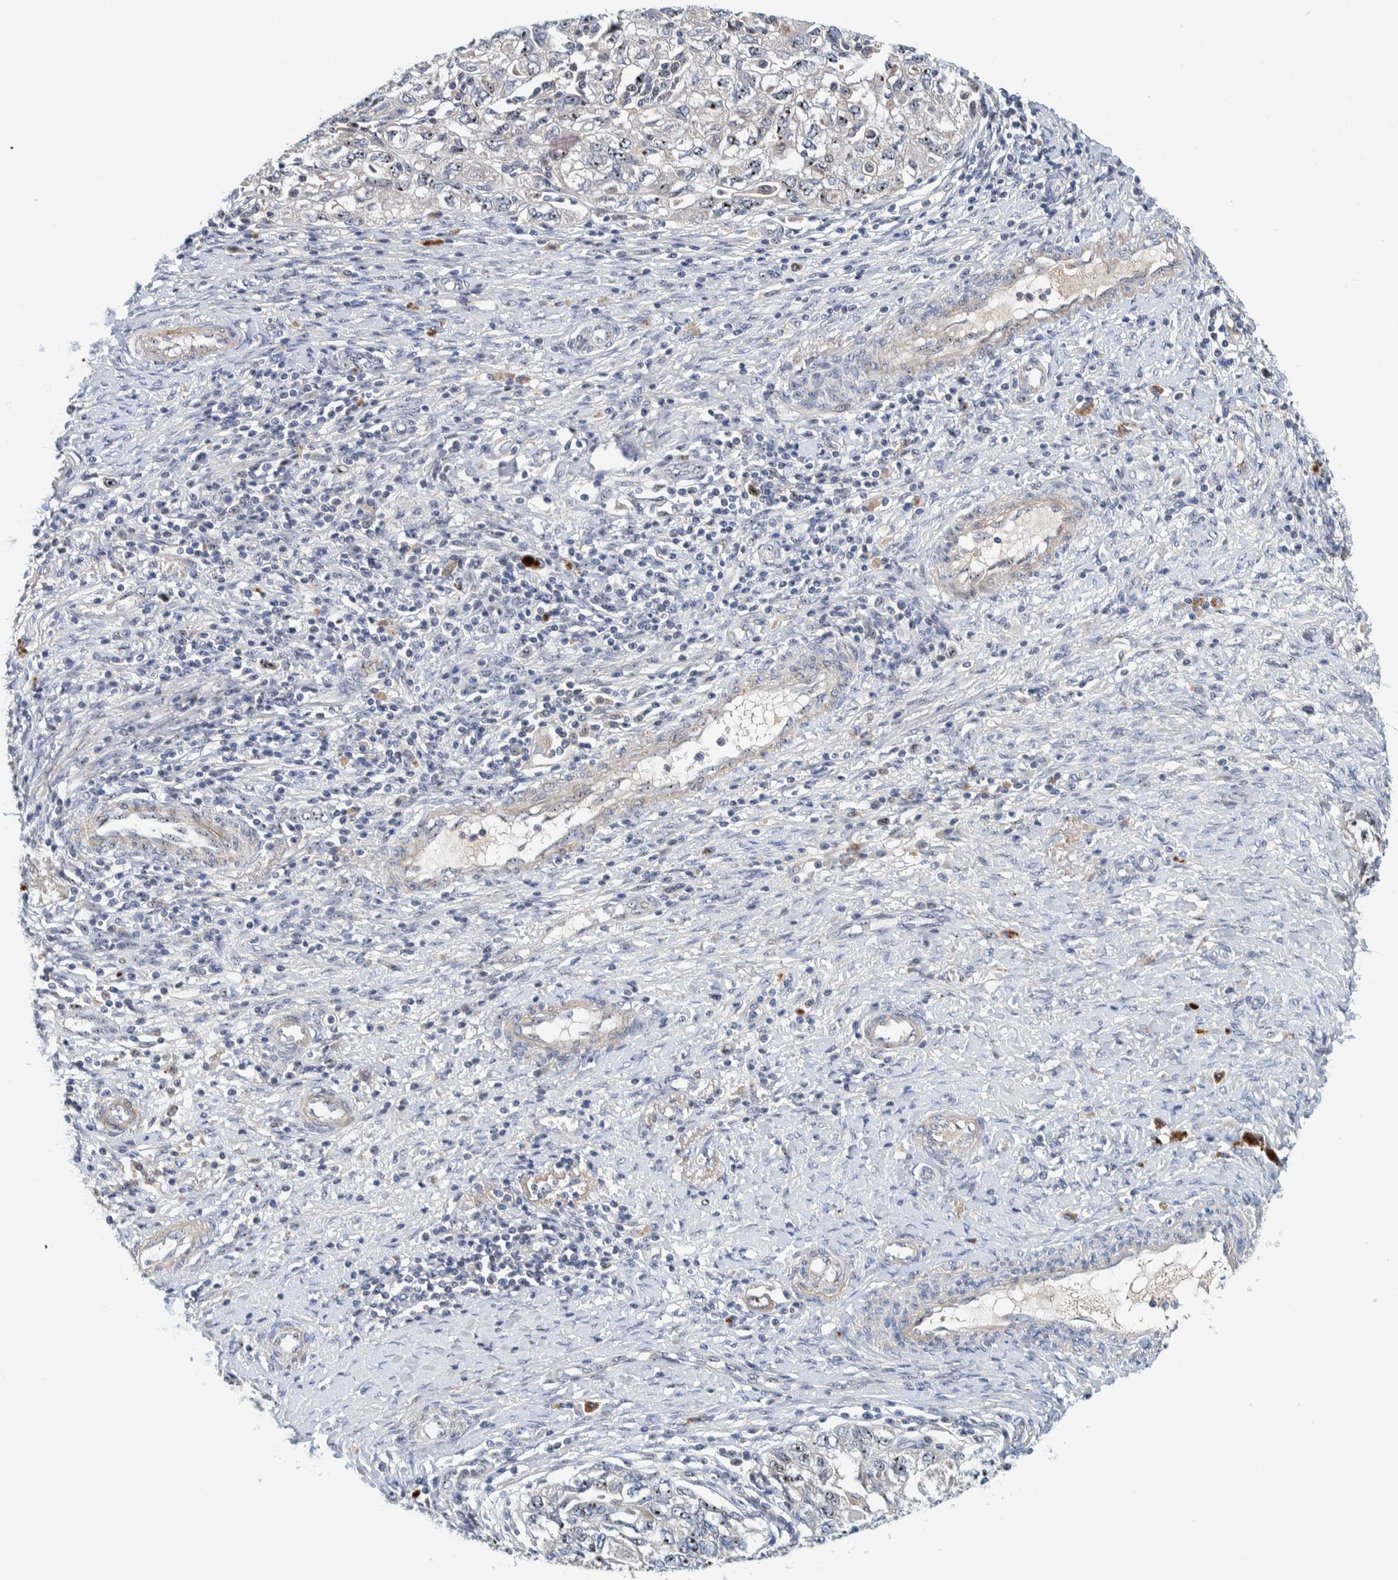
{"staining": {"intensity": "moderate", "quantity": ">75%", "location": "nuclear"}, "tissue": "ovarian cancer", "cell_type": "Tumor cells", "image_type": "cancer", "snomed": [{"axis": "morphology", "description": "Carcinoma, NOS"}, {"axis": "morphology", "description": "Cystadenocarcinoma, serous, NOS"}, {"axis": "topography", "description": "Ovary"}], "caption": "Ovarian cancer stained with a brown dye exhibits moderate nuclear positive positivity in approximately >75% of tumor cells.", "gene": "NOL11", "patient": {"sex": "female", "age": 69}}